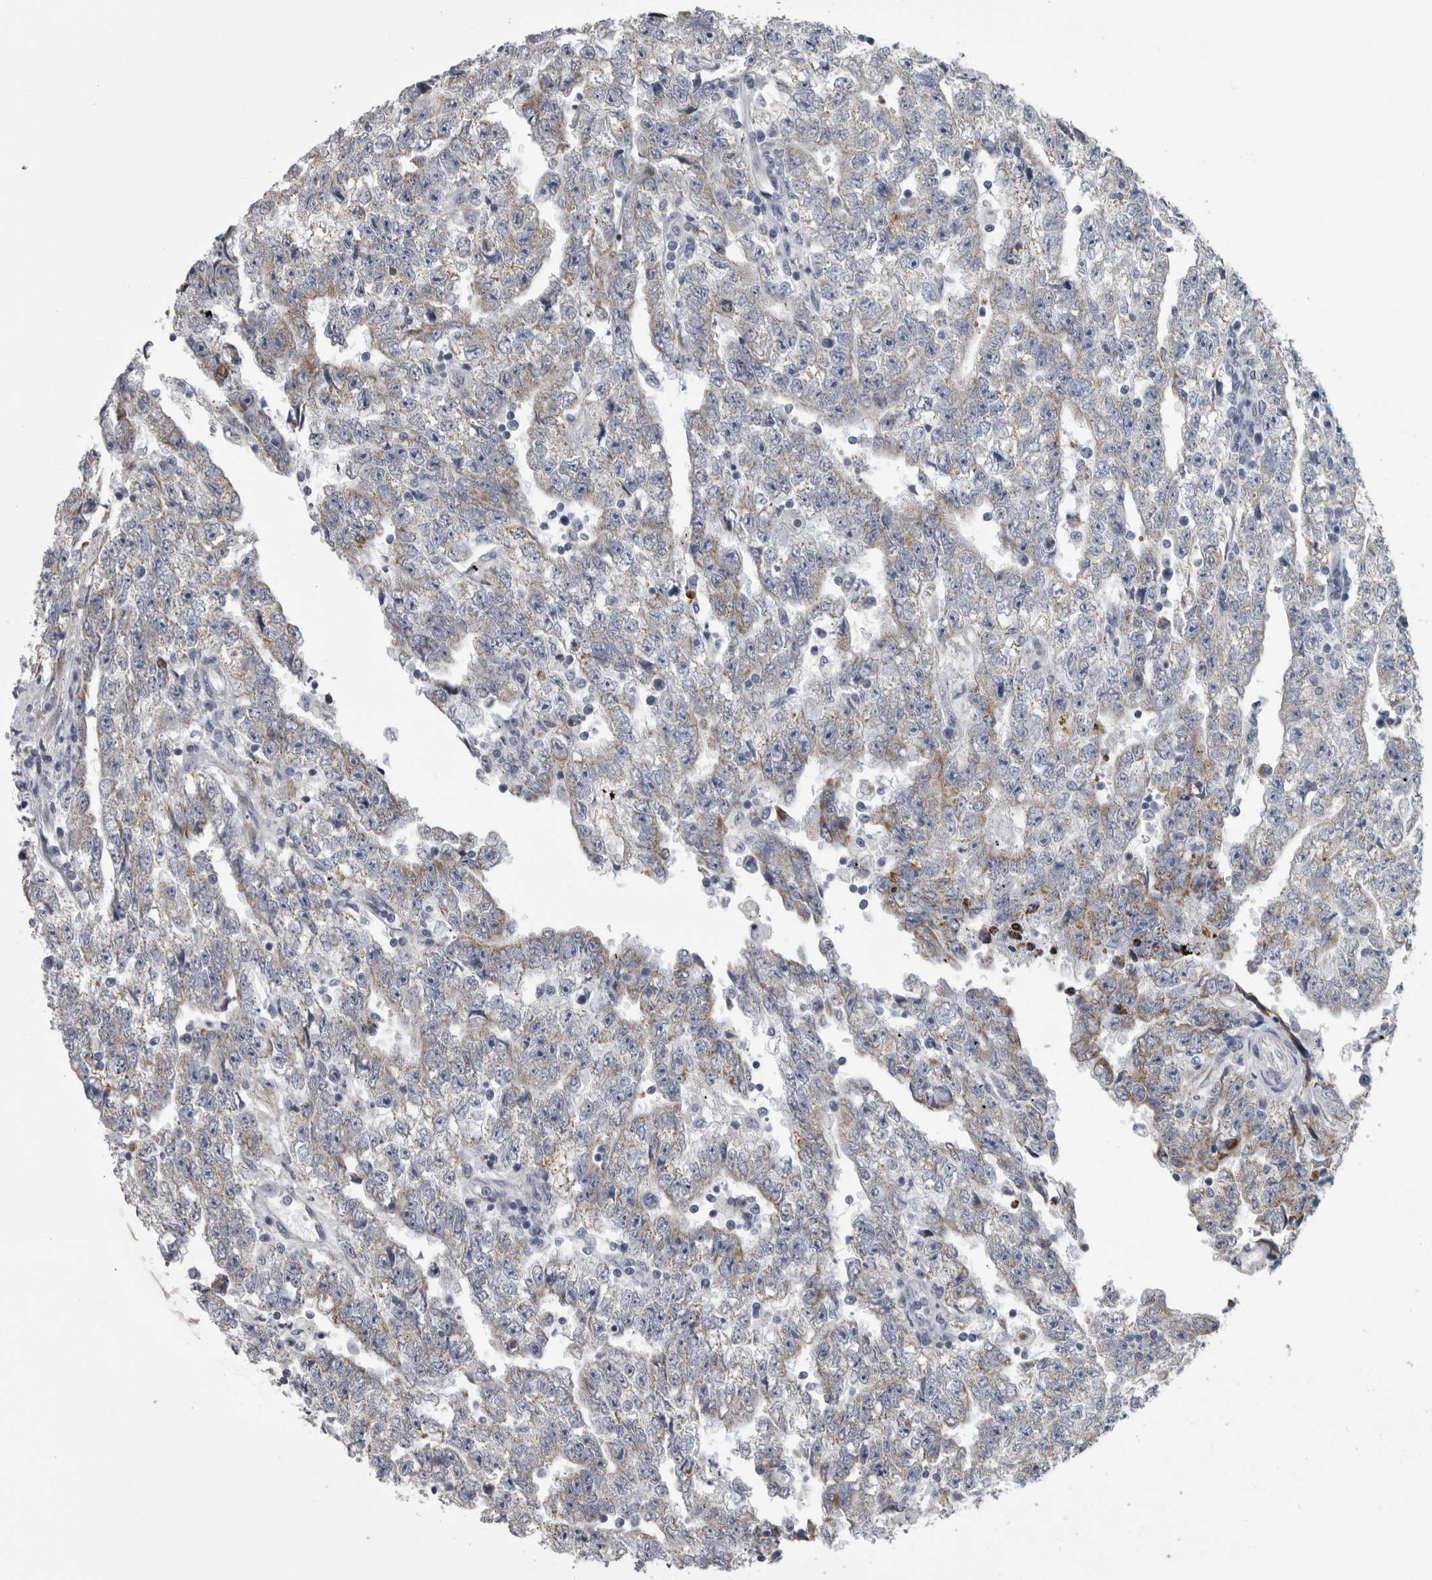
{"staining": {"intensity": "weak", "quantity": "25%-75%", "location": "cytoplasmic/membranous"}, "tissue": "testis cancer", "cell_type": "Tumor cells", "image_type": "cancer", "snomed": [{"axis": "morphology", "description": "Carcinoma, Embryonal, NOS"}, {"axis": "topography", "description": "Testis"}], "caption": "Protein staining of embryonal carcinoma (testis) tissue displays weak cytoplasmic/membranous expression in approximately 25%-75% of tumor cells.", "gene": "DBT", "patient": {"sex": "male", "age": 25}}